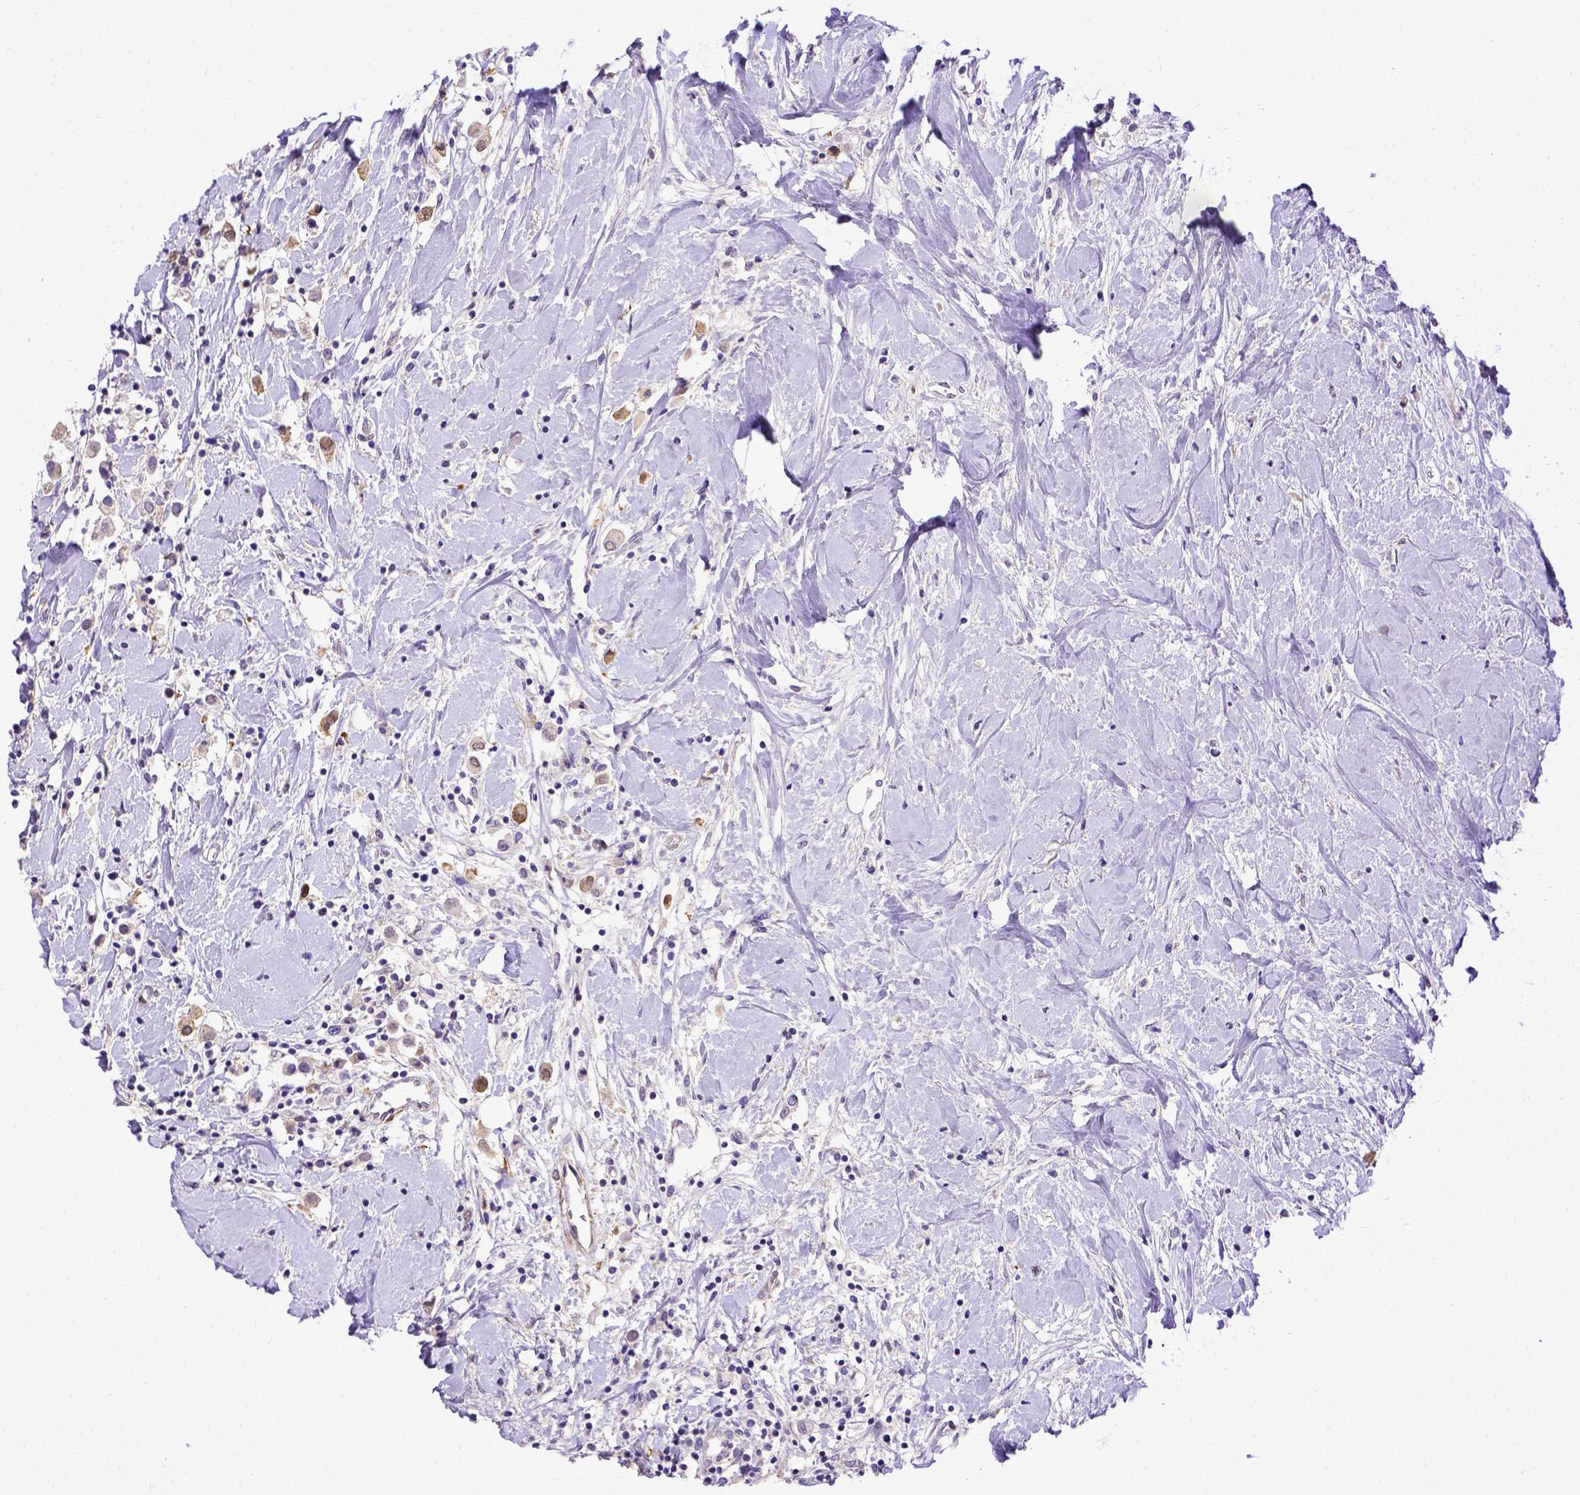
{"staining": {"intensity": "negative", "quantity": "none", "location": "none"}, "tissue": "breast cancer", "cell_type": "Tumor cells", "image_type": "cancer", "snomed": [{"axis": "morphology", "description": "Duct carcinoma"}, {"axis": "topography", "description": "Breast"}], "caption": "This photomicrograph is of intraductal carcinoma (breast) stained with immunohistochemistry (IHC) to label a protein in brown with the nuclei are counter-stained blue. There is no positivity in tumor cells.", "gene": "BTN1A1", "patient": {"sex": "female", "age": 61}}